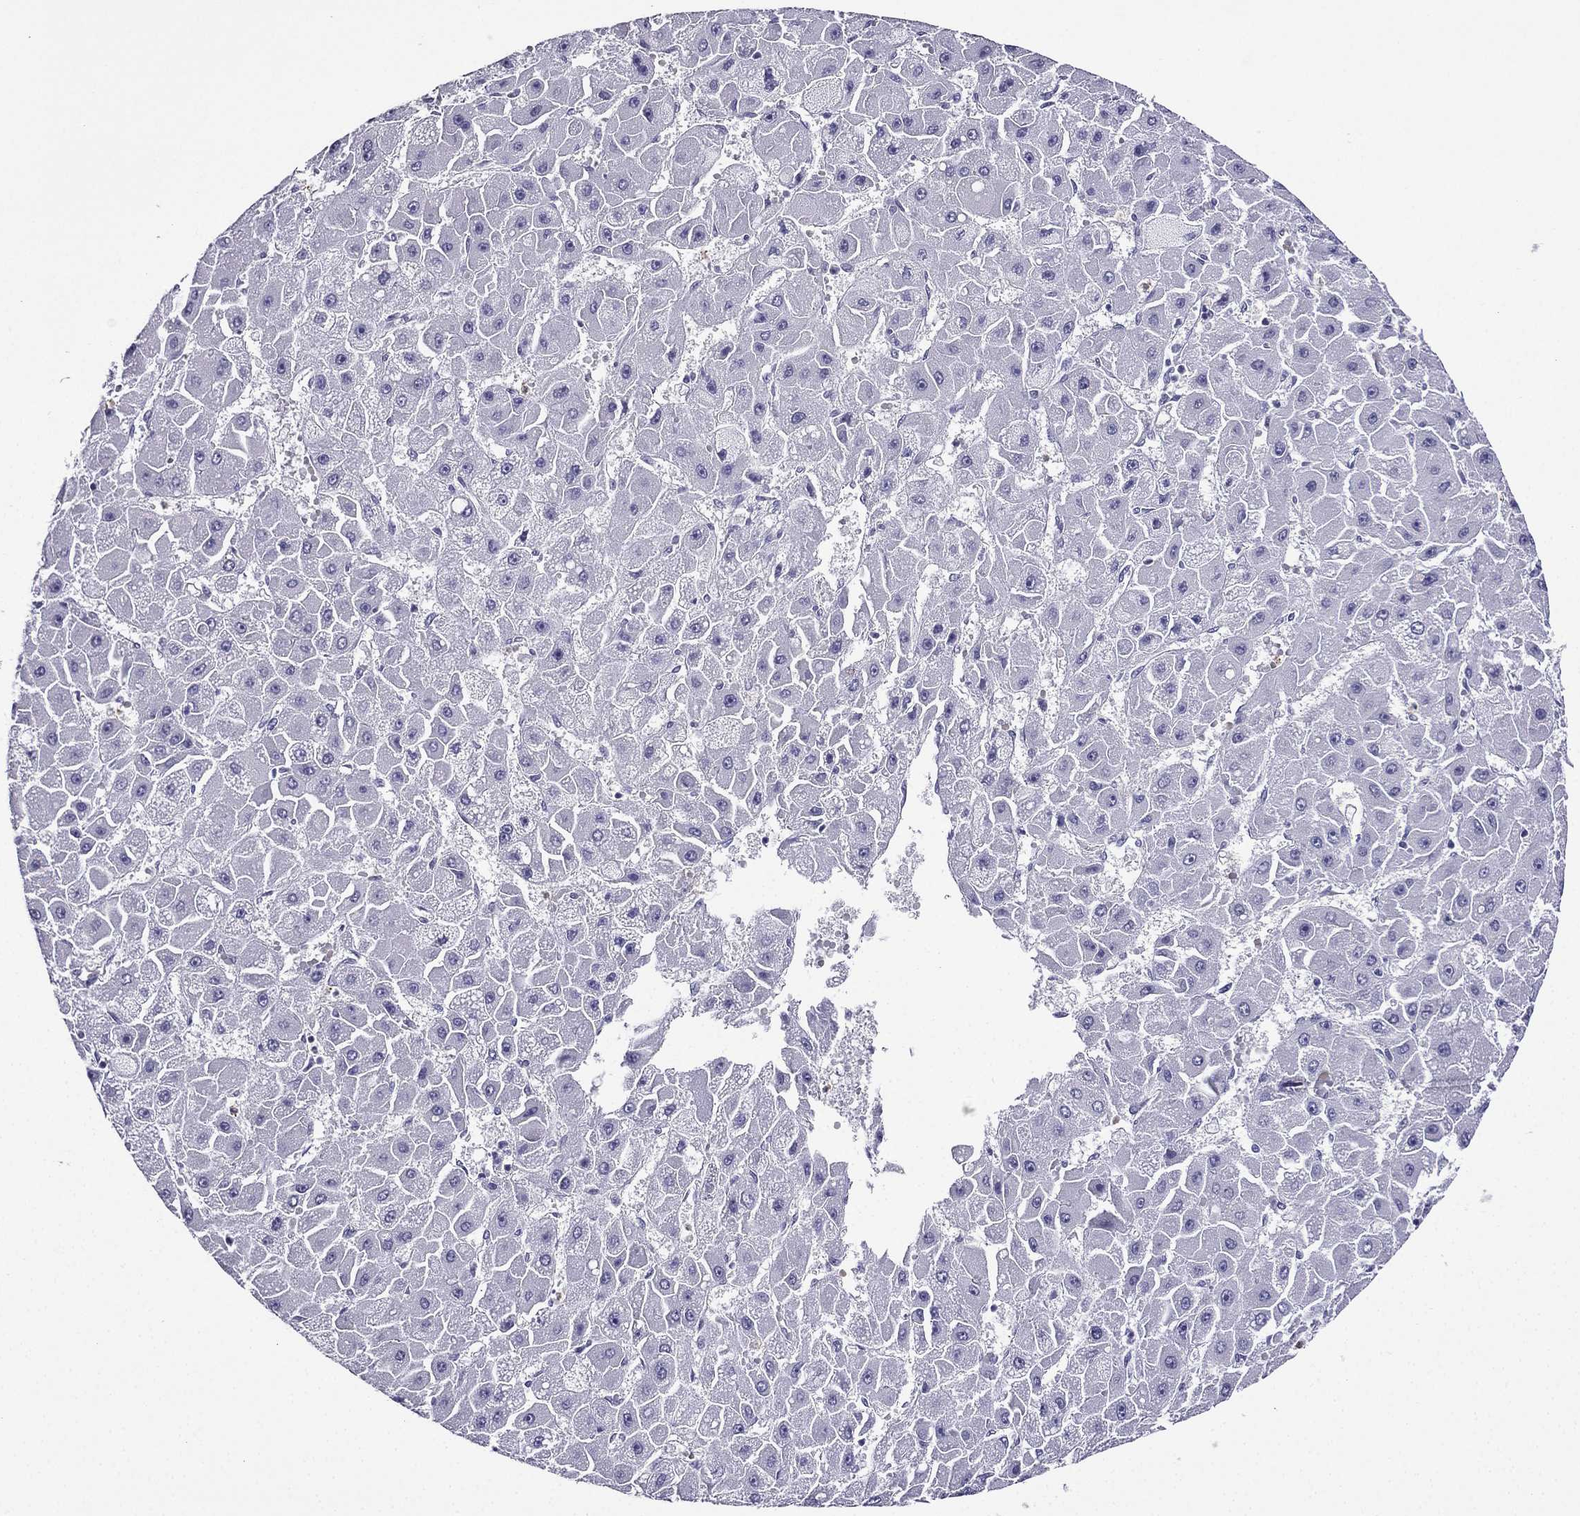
{"staining": {"intensity": "negative", "quantity": "none", "location": "none"}, "tissue": "liver cancer", "cell_type": "Tumor cells", "image_type": "cancer", "snomed": [{"axis": "morphology", "description": "Carcinoma, Hepatocellular, NOS"}, {"axis": "topography", "description": "Liver"}], "caption": "This is a micrograph of immunohistochemistry (IHC) staining of liver hepatocellular carcinoma, which shows no positivity in tumor cells. The staining is performed using DAB (3,3'-diaminobenzidine) brown chromogen with nuclei counter-stained in using hematoxylin.", "gene": "KCNJ10", "patient": {"sex": "female", "age": 25}}